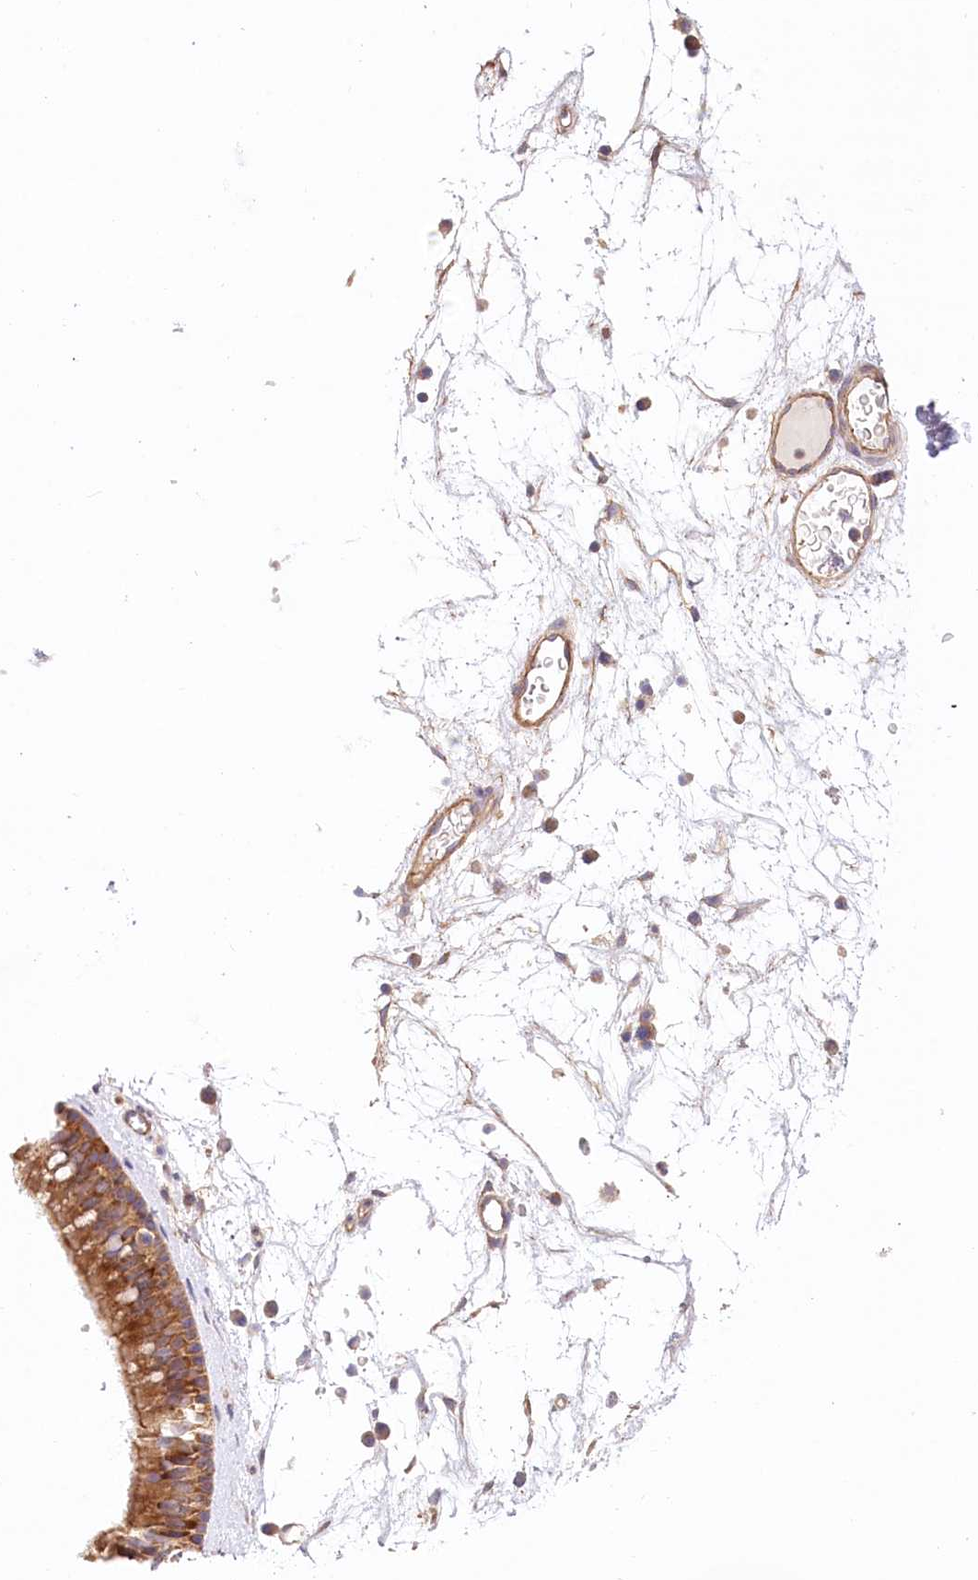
{"staining": {"intensity": "moderate", "quantity": ">75%", "location": "cytoplasmic/membranous"}, "tissue": "nasopharynx", "cell_type": "Respiratory epithelial cells", "image_type": "normal", "snomed": [{"axis": "morphology", "description": "Normal tissue, NOS"}, {"axis": "morphology", "description": "Inflammation, NOS"}, {"axis": "morphology", "description": "Malignant melanoma, Metastatic site"}, {"axis": "topography", "description": "Nasopharynx"}], "caption": "The immunohistochemical stain highlights moderate cytoplasmic/membranous staining in respiratory epithelial cells of benign nasopharynx.", "gene": "UMPS", "patient": {"sex": "male", "age": 70}}